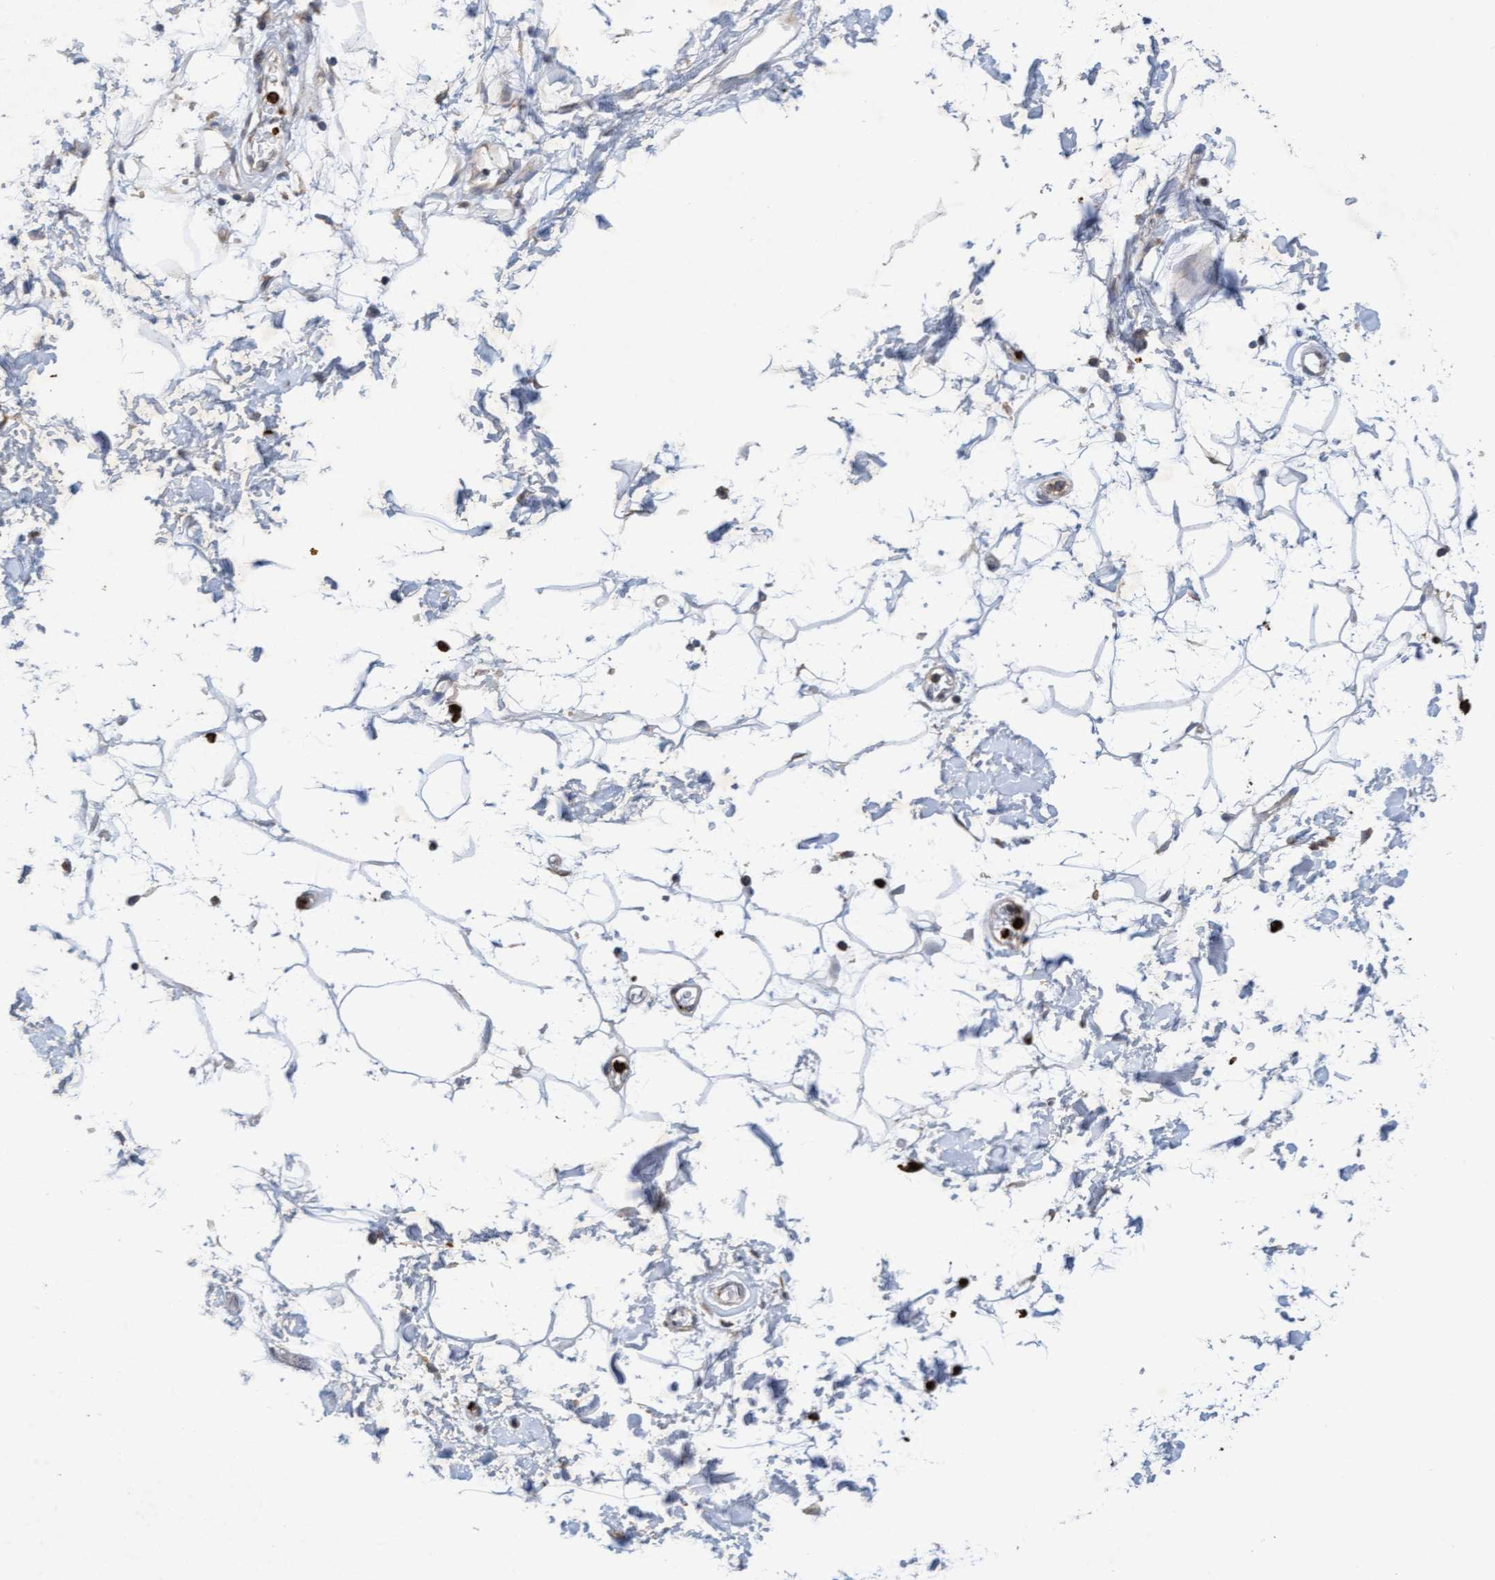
{"staining": {"intensity": "weak", "quantity": "25%-75%", "location": "cytoplasmic/membranous"}, "tissue": "adipose tissue", "cell_type": "Adipocytes", "image_type": "normal", "snomed": [{"axis": "morphology", "description": "Normal tissue, NOS"}, {"axis": "topography", "description": "Soft tissue"}], "caption": "Immunohistochemical staining of benign adipose tissue demonstrates low levels of weak cytoplasmic/membranous positivity in approximately 25%-75% of adipocytes.", "gene": "MMP8", "patient": {"sex": "male", "age": 72}}